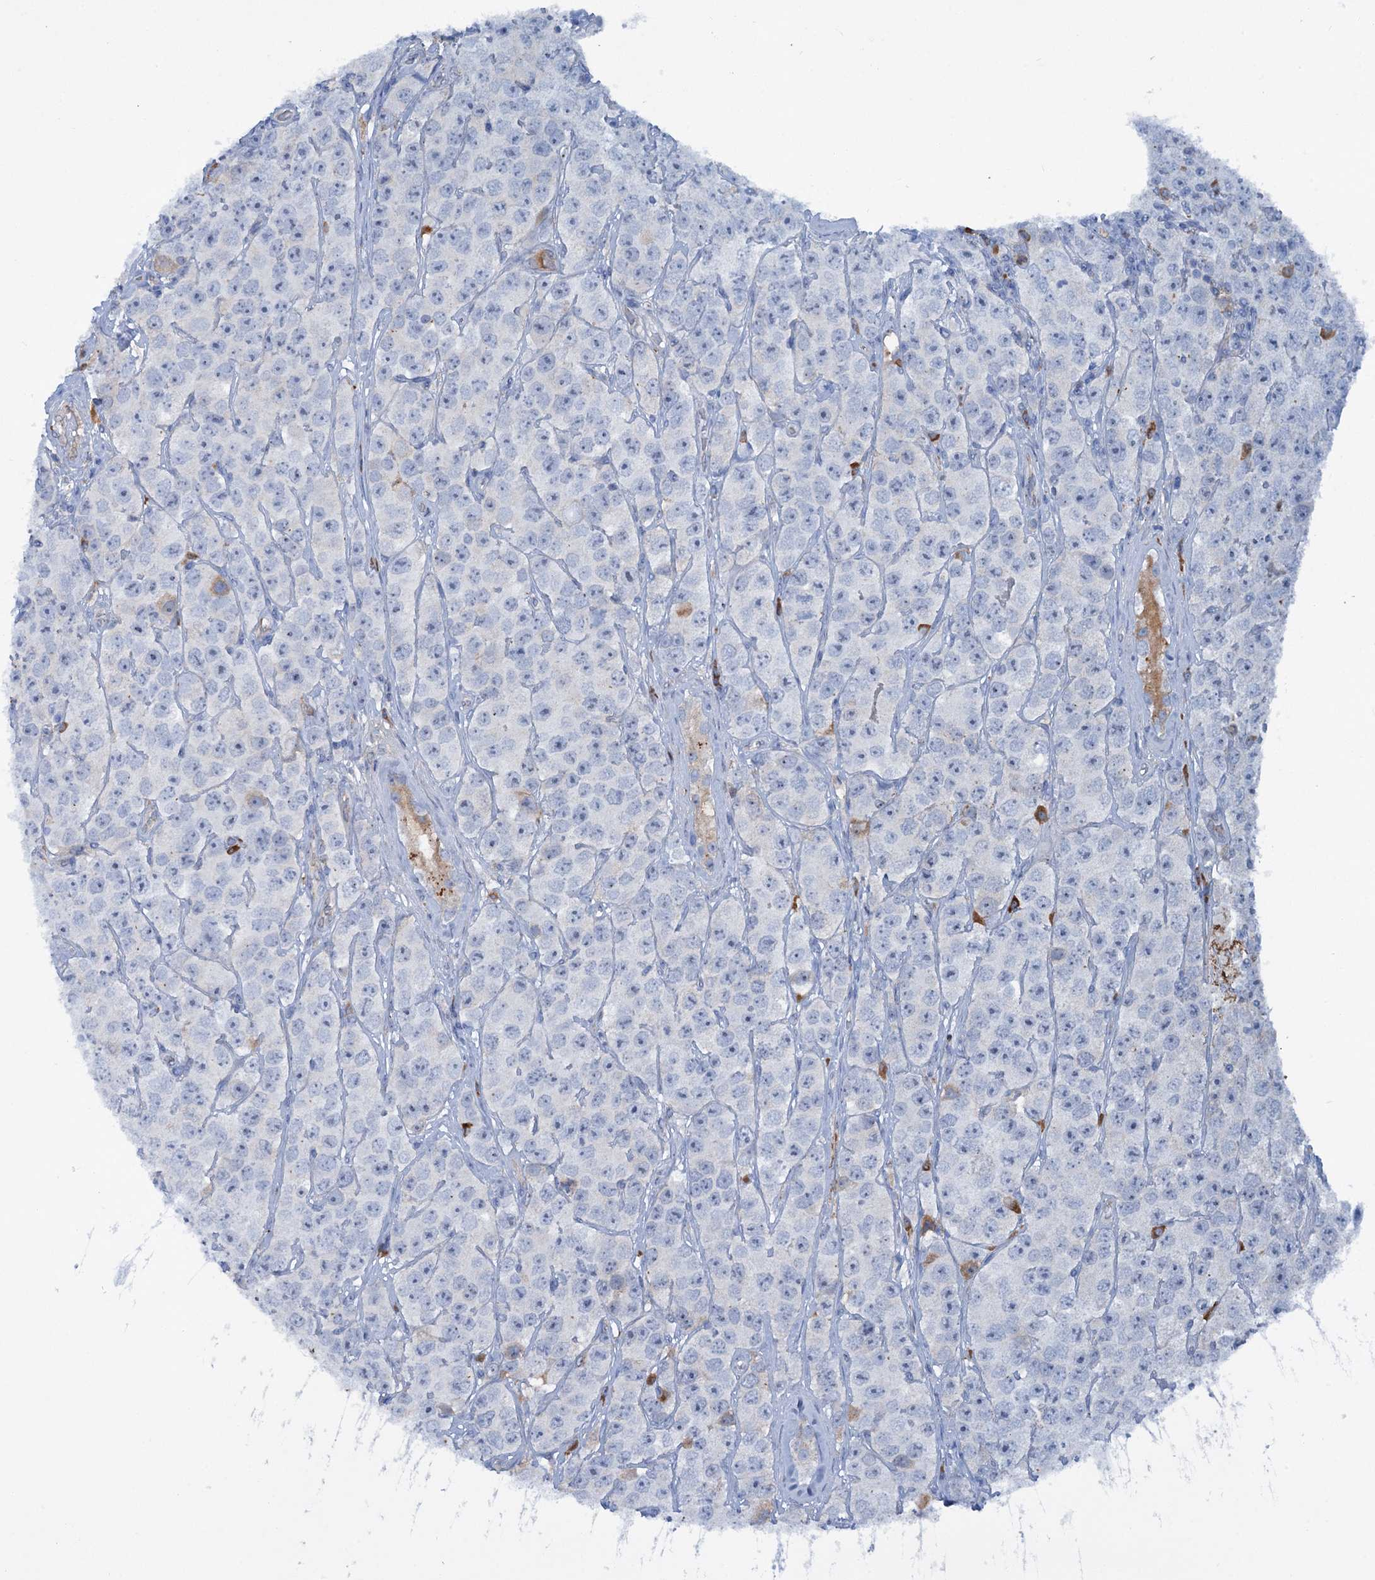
{"staining": {"intensity": "negative", "quantity": "none", "location": "none"}, "tissue": "testis cancer", "cell_type": "Tumor cells", "image_type": "cancer", "snomed": [{"axis": "morphology", "description": "Seminoma, NOS"}, {"axis": "topography", "description": "Testis"}], "caption": "An image of human testis seminoma is negative for staining in tumor cells.", "gene": "LPIN1", "patient": {"sex": "male", "age": 28}}